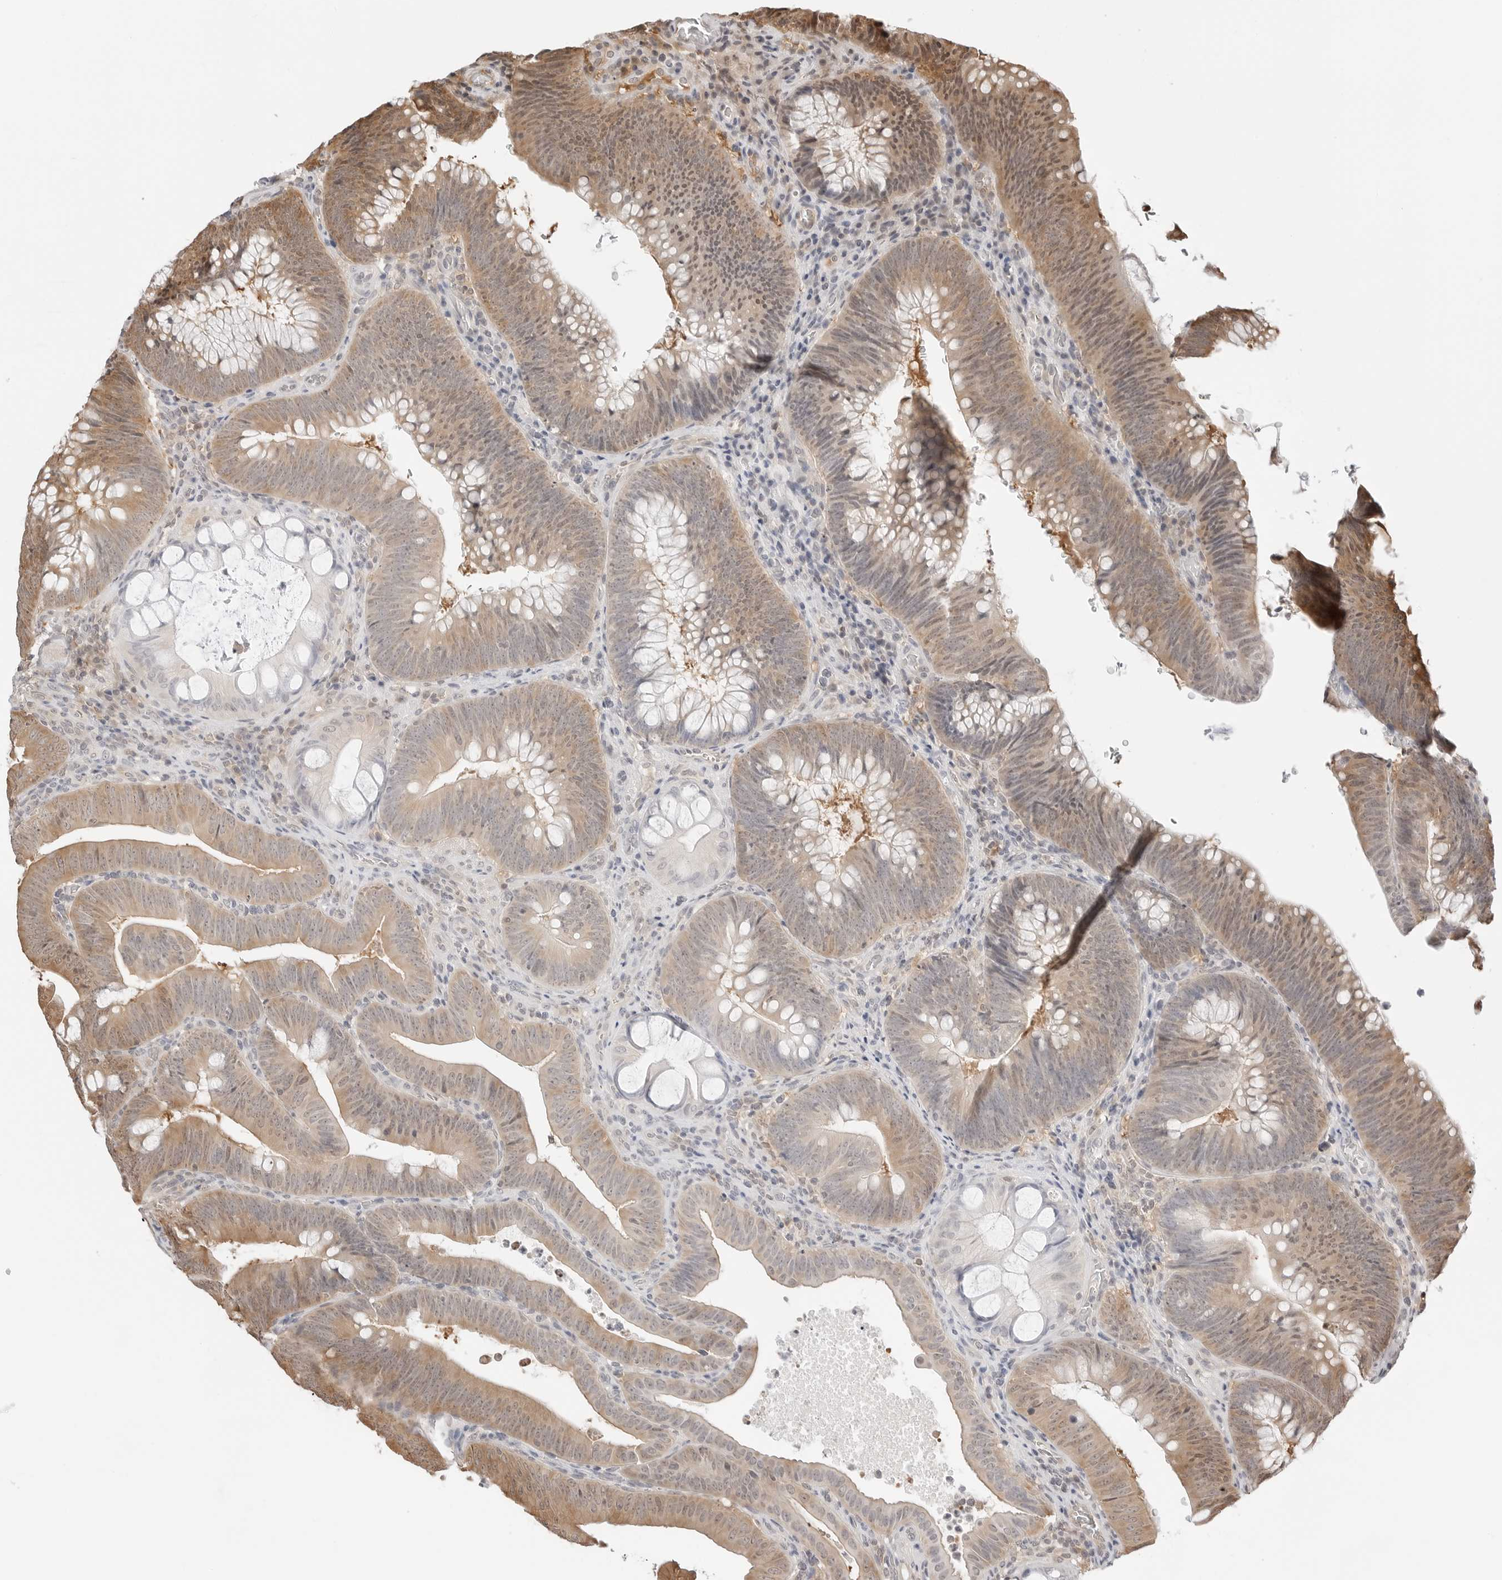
{"staining": {"intensity": "moderate", "quantity": ">75%", "location": "cytoplasmic/membranous,nuclear"}, "tissue": "colorectal cancer", "cell_type": "Tumor cells", "image_type": "cancer", "snomed": [{"axis": "morphology", "description": "Normal tissue, NOS"}, {"axis": "topography", "description": "Colon"}], "caption": "Human colorectal cancer stained with a brown dye exhibits moderate cytoplasmic/membranous and nuclear positive staining in approximately >75% of tumor cells.", "gene": "NUDC", "patient": {"sex": "female", "age": 82}}